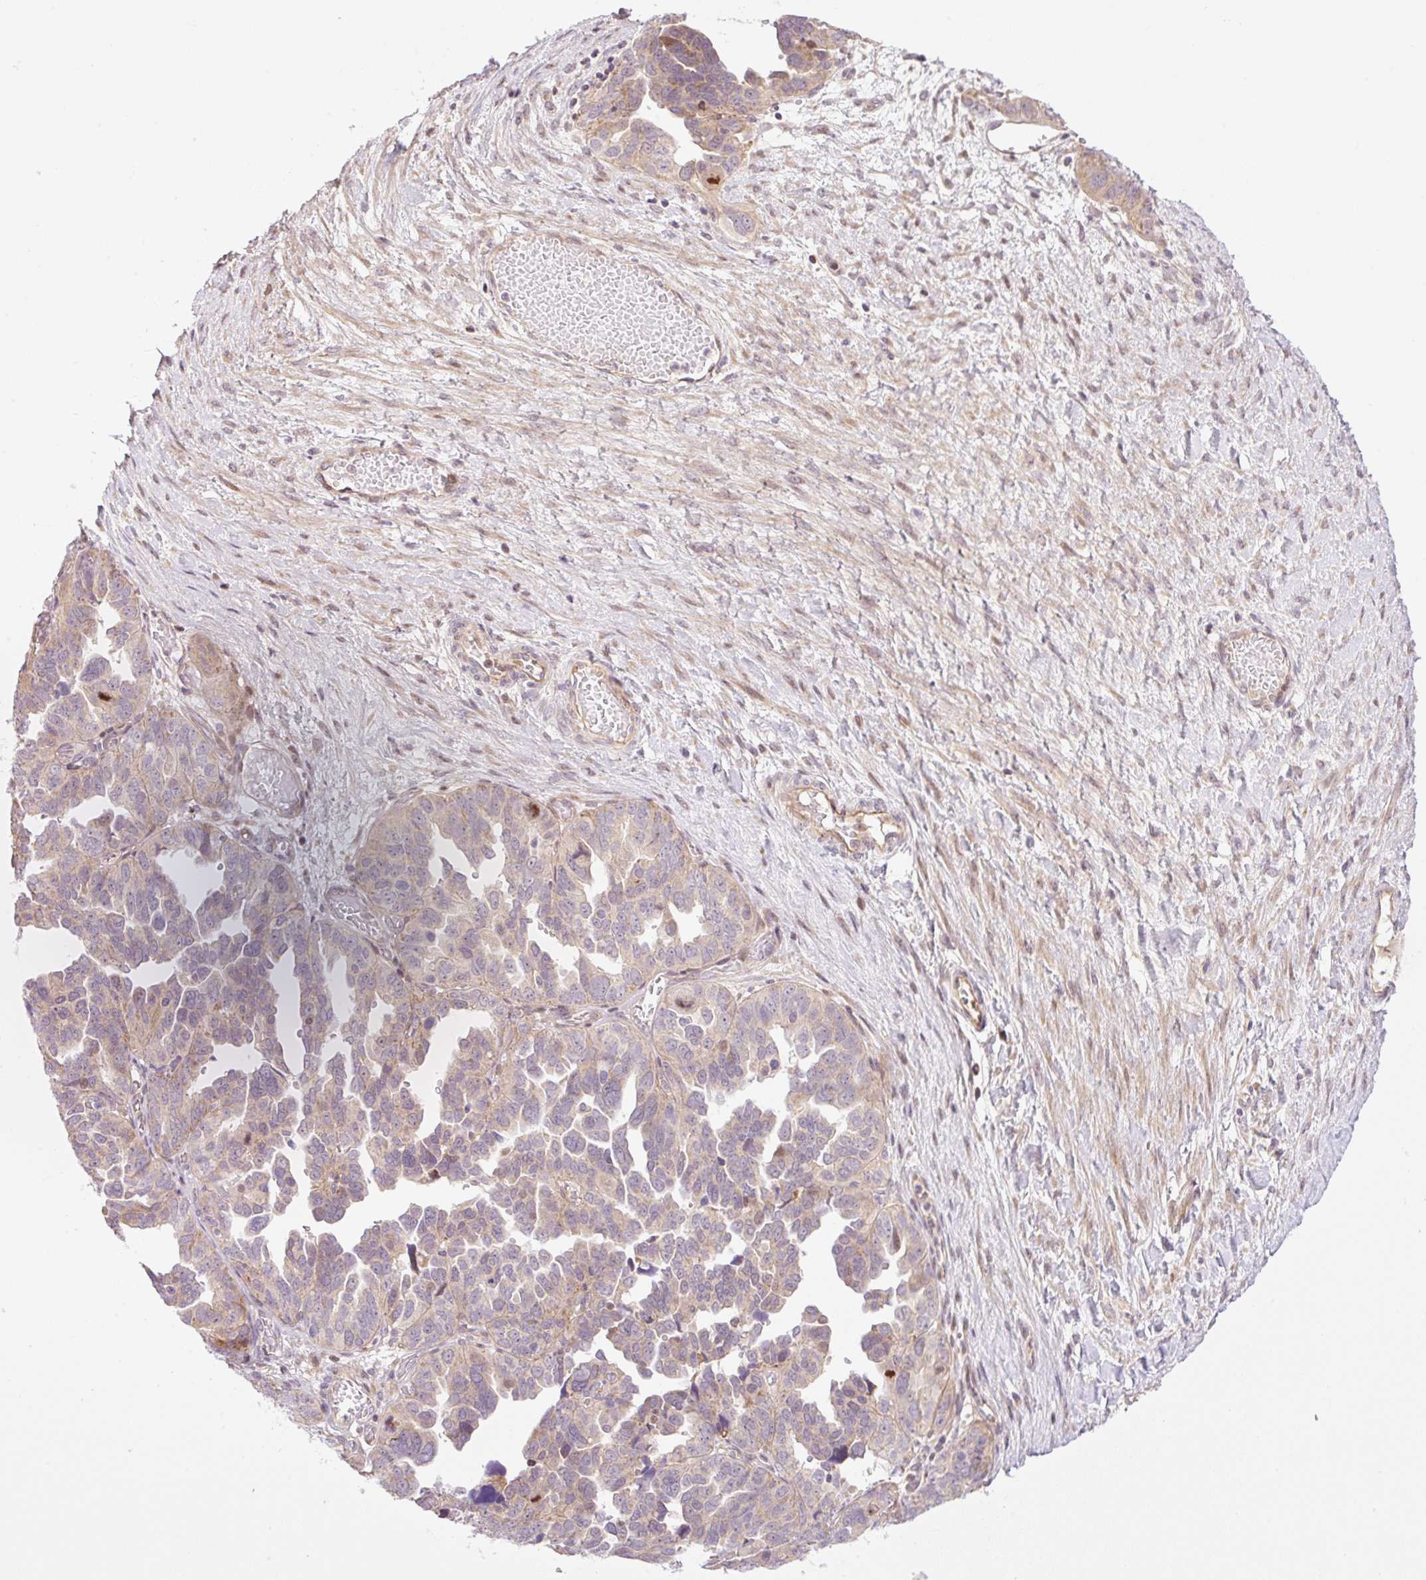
{"staining": {"intensity": "weak", "quantity": "<25%", "location": "cytoplasmic/membranous"}, "tissue": "ovarian cancer", "cell_type": "Tumor cells", "image_type": "cancer", "snomed": [{"axis": "morphology", "description": "Cystadenocarcinoma, serous, NOS"}, {"axis": "topography", "description": "Ovary"}], "caption": "Immunohistochemistry (IHC) of human ovarian cancer shows no positivity in tumor cells.", "gene": "ZNF394", "patient": {"sex": "female", "age": 64}}